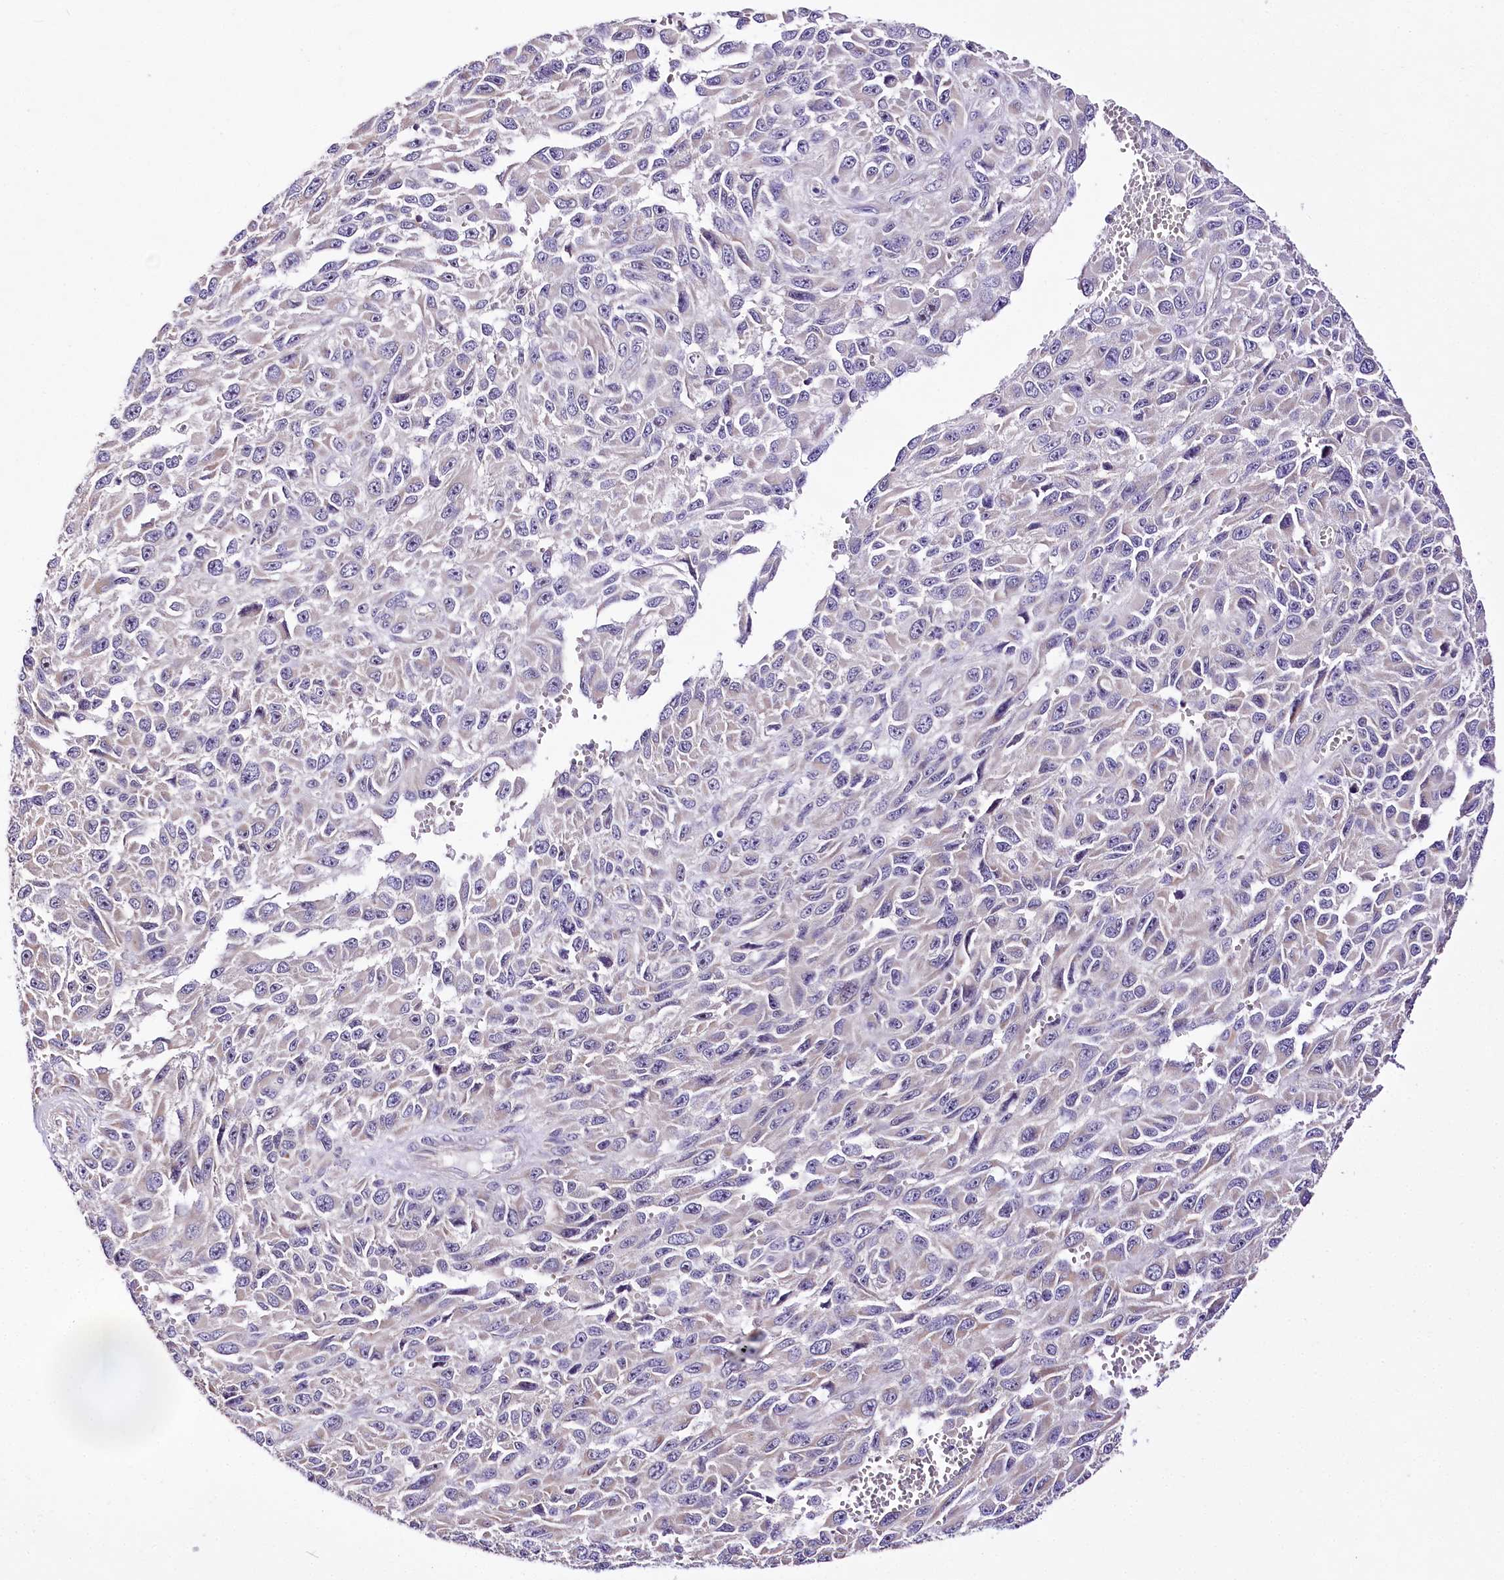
{"staining": {"intensity": "weak", "quantity": "<25%", "location": "cytoplasmic/membranous"}, "tissue": "melanoma", "cell_type": "Tumor cells", "image_type": "cancer", "snomed": [{"axis": "morphology", "description": "Normal tissue, NOS"}, {"axis": "morphology", "description": "Malignant melanoma, NOS"}, {"axis": "topography", "description": "Skin"}], "caption": "Human melanoma stained for a protein using immunohistochemistry demonstrates no expression in tumor cells.", "gene": "ATE1", "patient": {"sex": "female", "age": 96}}